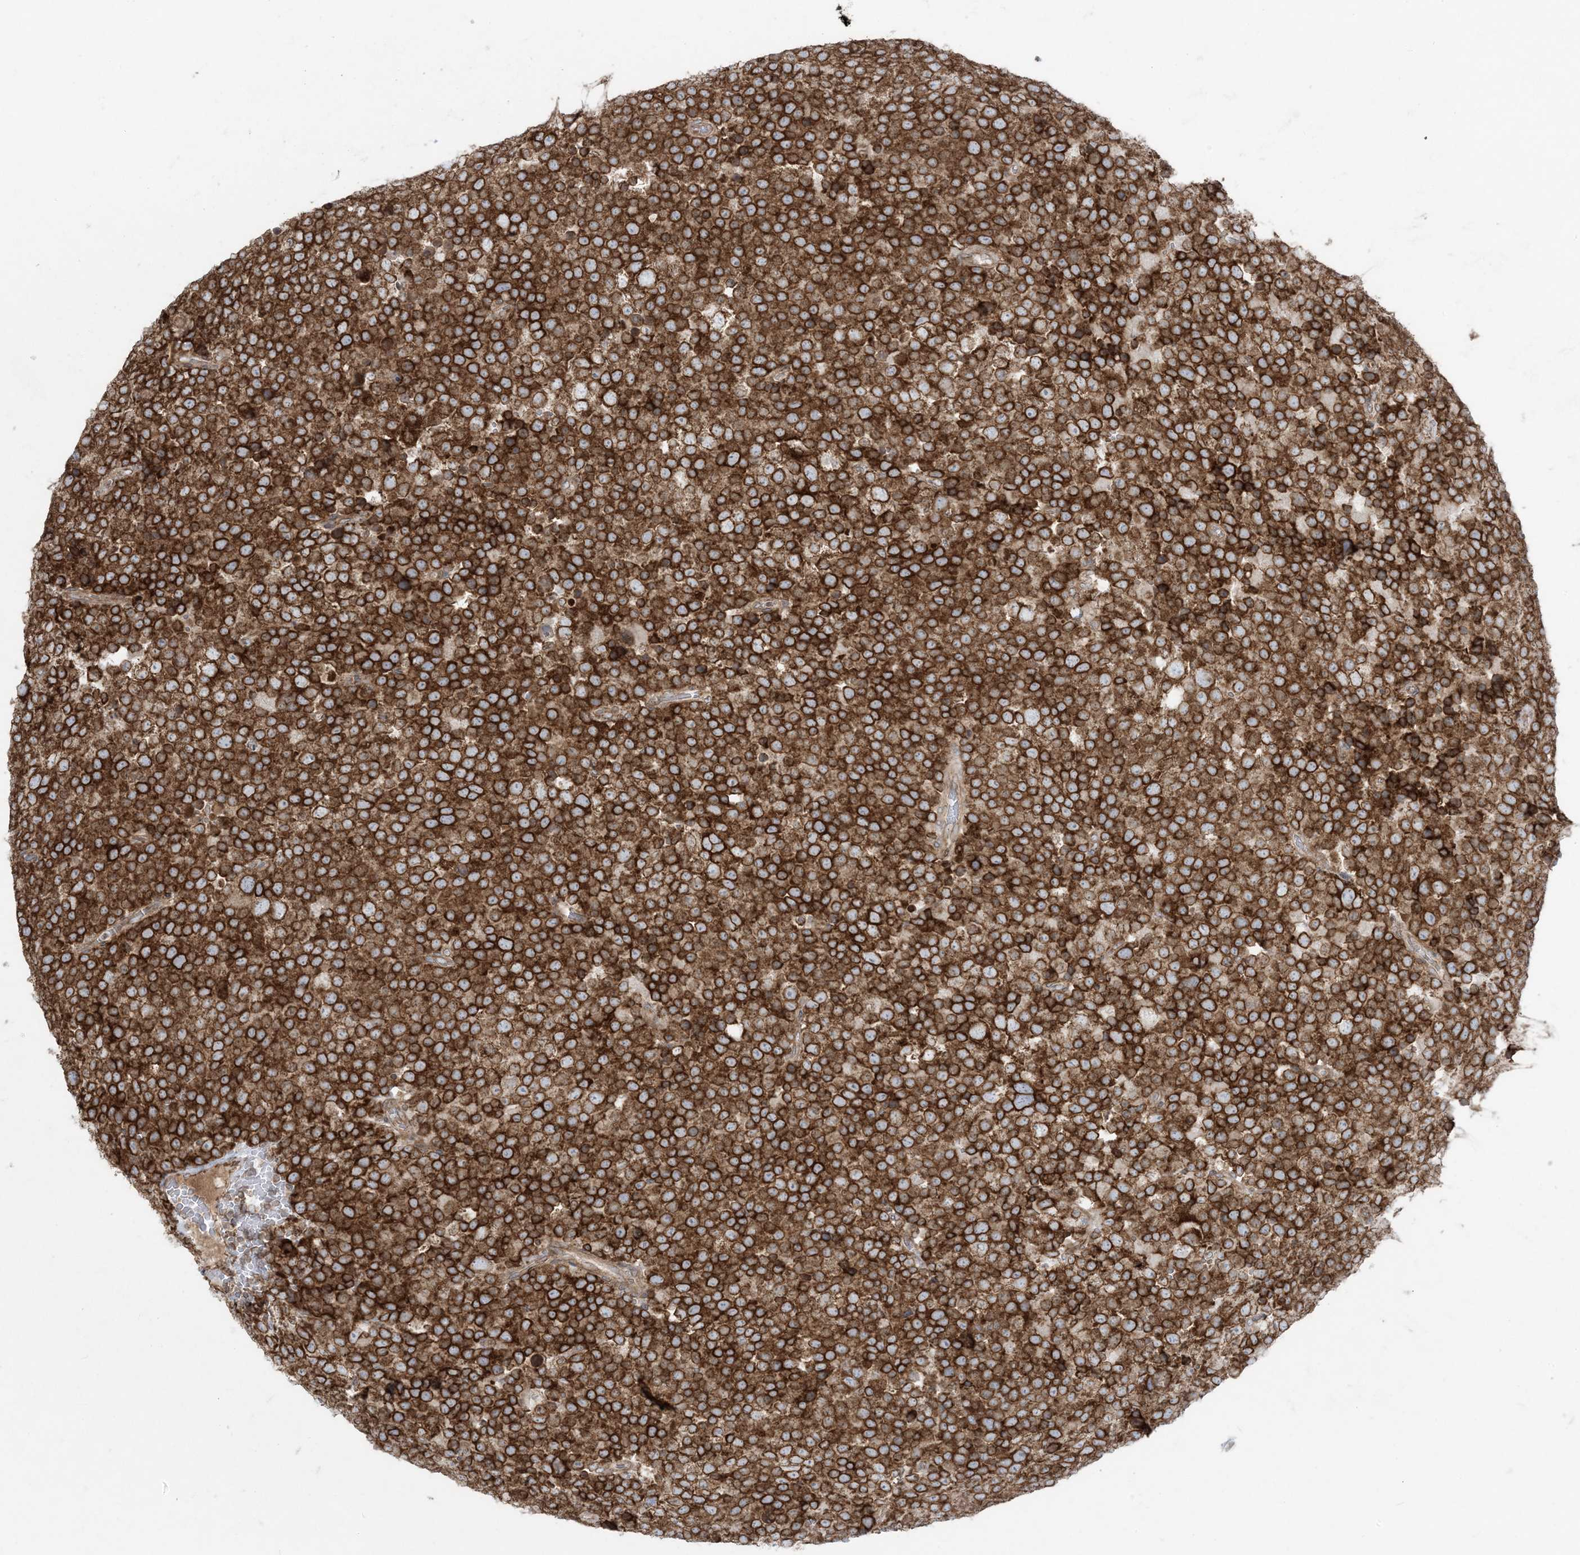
{"staining": {"intensity": "strong", "quantity": ">75%", "location": "cytoplasmic/membranous"}, "tissue": "testis cancer", "cell_type": "Tumor cells", "image_type": "cancer", "snomed": [{"axis": "morphology", "description": "Seminoma, NOS"}, {"axis": "topography", "description": "Testis"}], "caption": "A histopathology image of human testis seminoma stained for a protein shows strong cytoplasmic/membranous brown staining in tumor cells.", "gene": "UBXN4", "patient": {"sex": "male", "age": 71}}